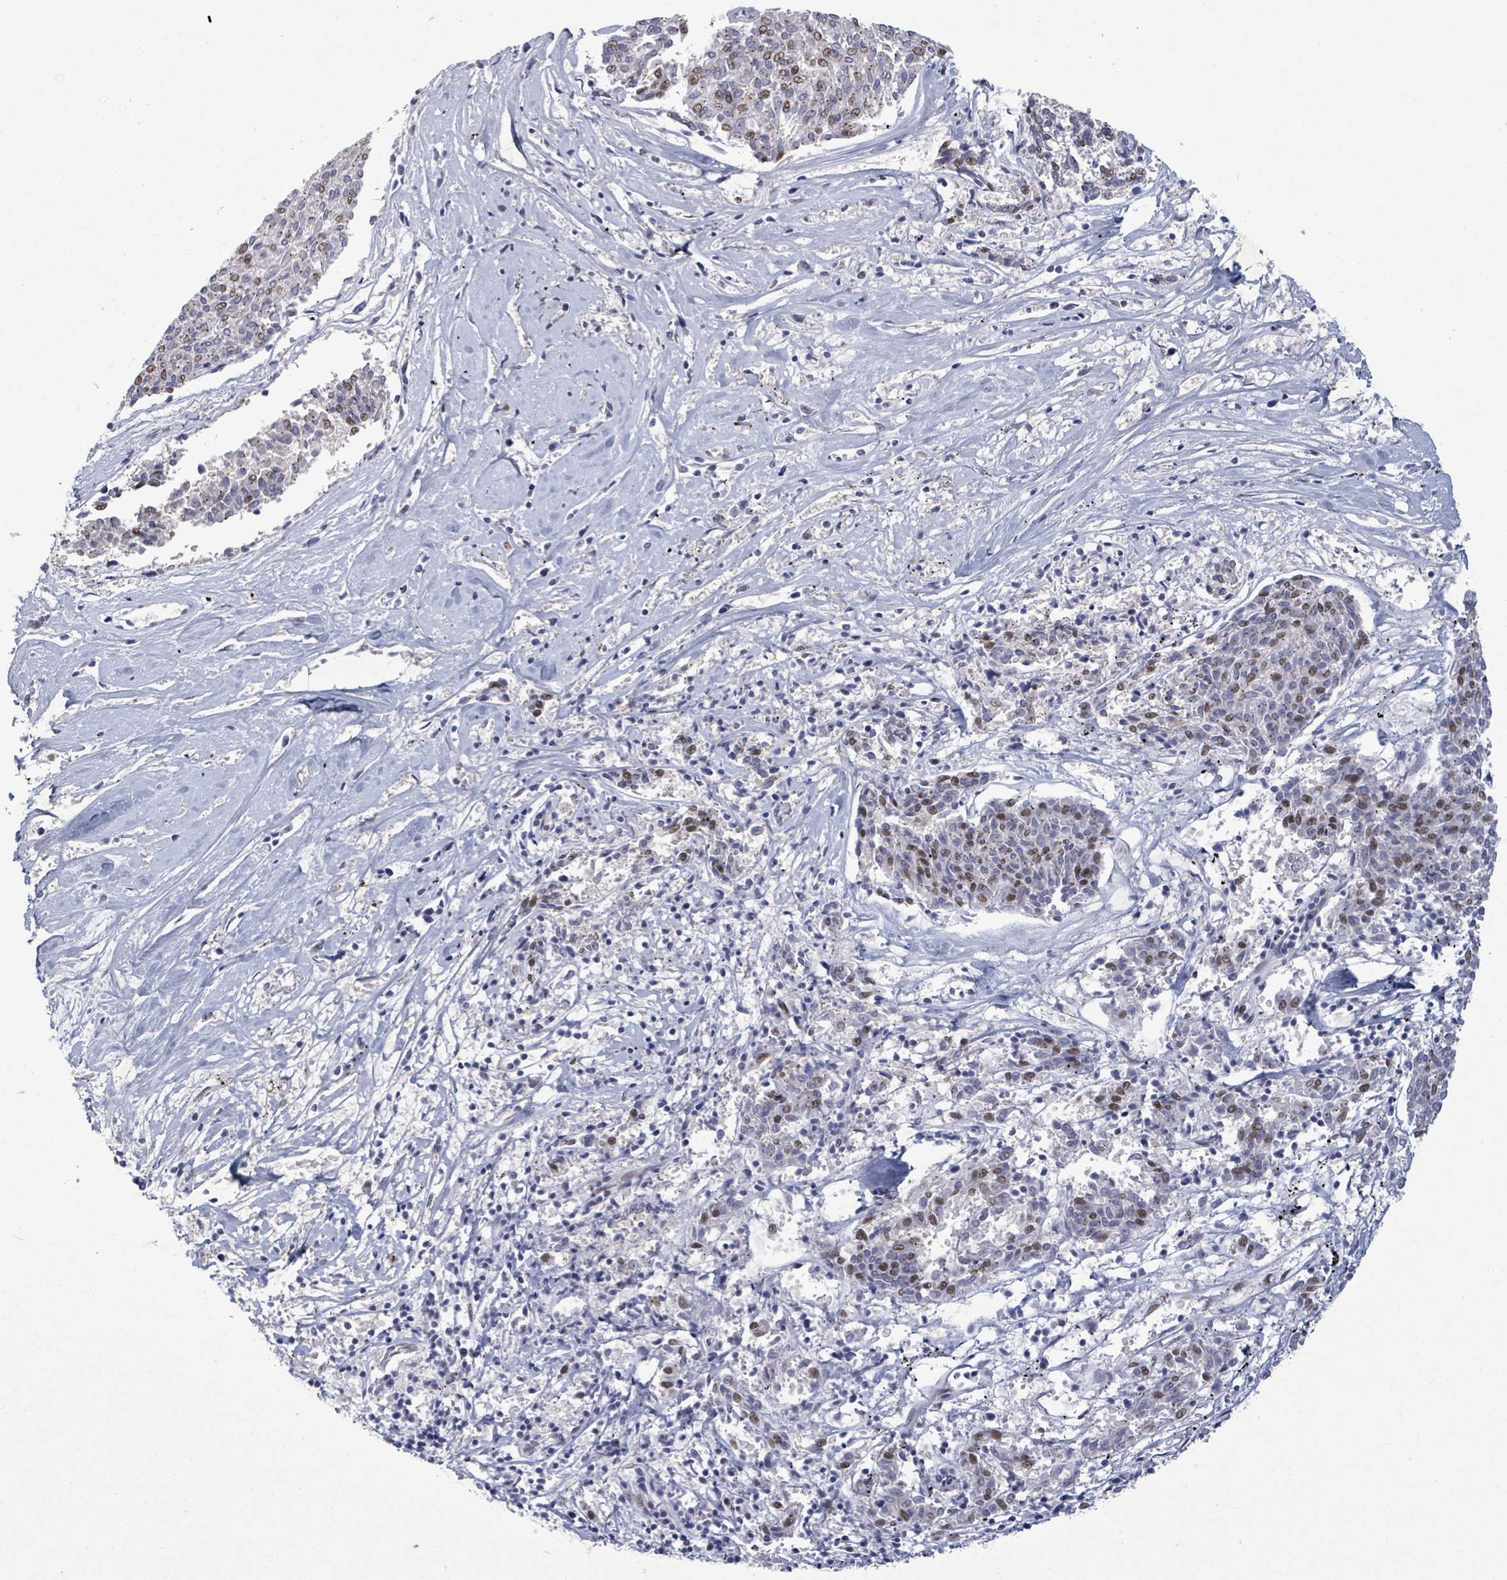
{"staining": {"intensity": "moderate", "quantity": ">75%", "location": "nuclear"}, "tissue": "melanoma", "cell_type": "Tumor cells", "image_type": "cancer", "snomed": [{"axis": "morphology", "description": "Malignant melanoma, NOS"}, {"axis": "topography", "description": "Skin"}], "caption": "Immunohistochemical staining of human melanoma exhibits moderate nuclear protein positivity in about >75% of tumor cells.", "gene": "TUSC1", "patient": {"sex": "female", "age": 72}}